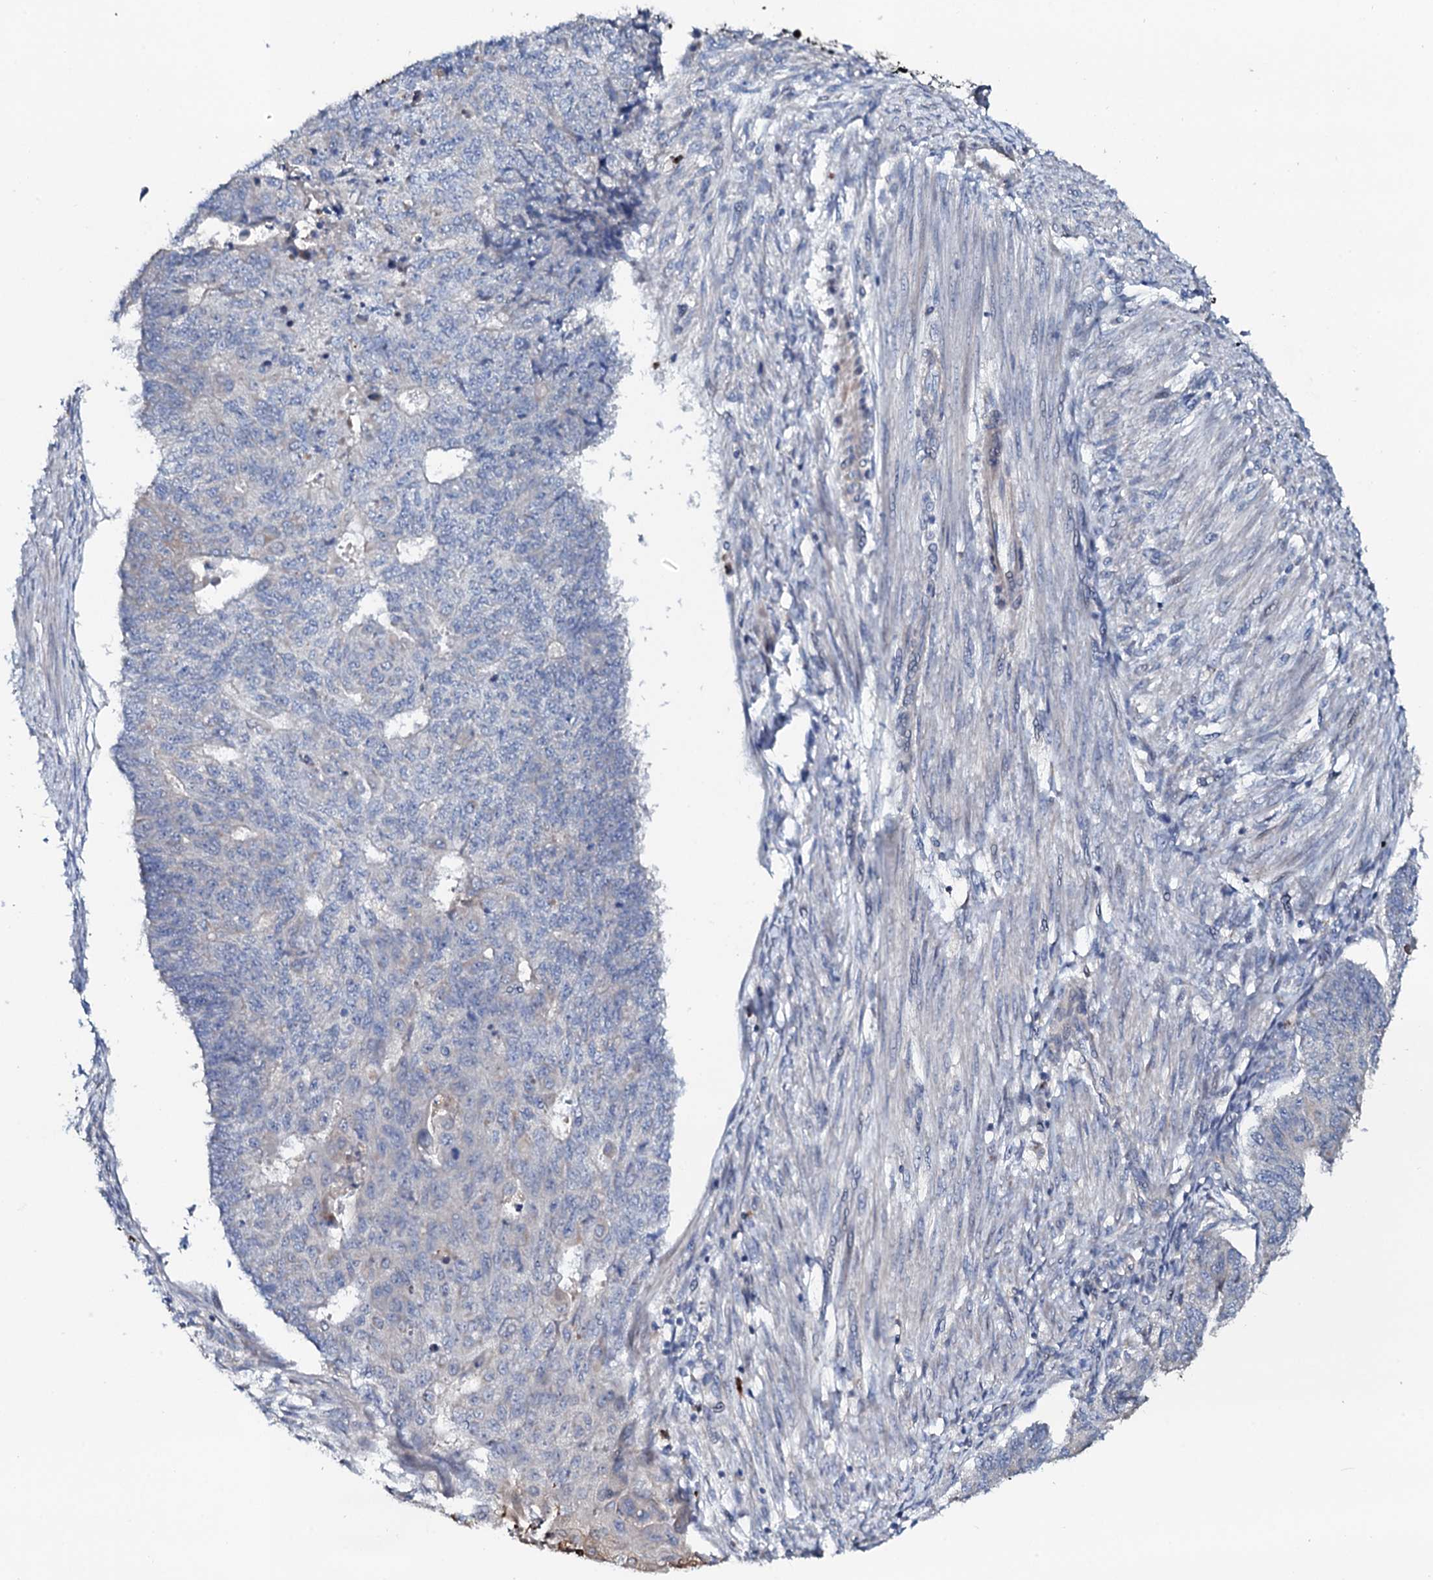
{"staining": {"intensity": "negative", "quantity": "none", "location": "none"}, "tissue": "endometrial cancer", "cell_type": "Tumor cells", "image_type": "cancer", "snomed": [{"axis": "morphology", "description": "Adenocarcinoma, NOS"}, {"axis": "topography", "description": "Endometrium"}], "caption": "The immunohistochemistry (IHC) image has no significant expression in tumor cells of endometrial cancer (adenocarcinoma) tissue. (Stains: DAB IHC with hematoxylin counter stain, Microscopy: brightfield microscopy at high magnification).", "gene": "COG6", "patient": {"sex": "female", "age": 32}}